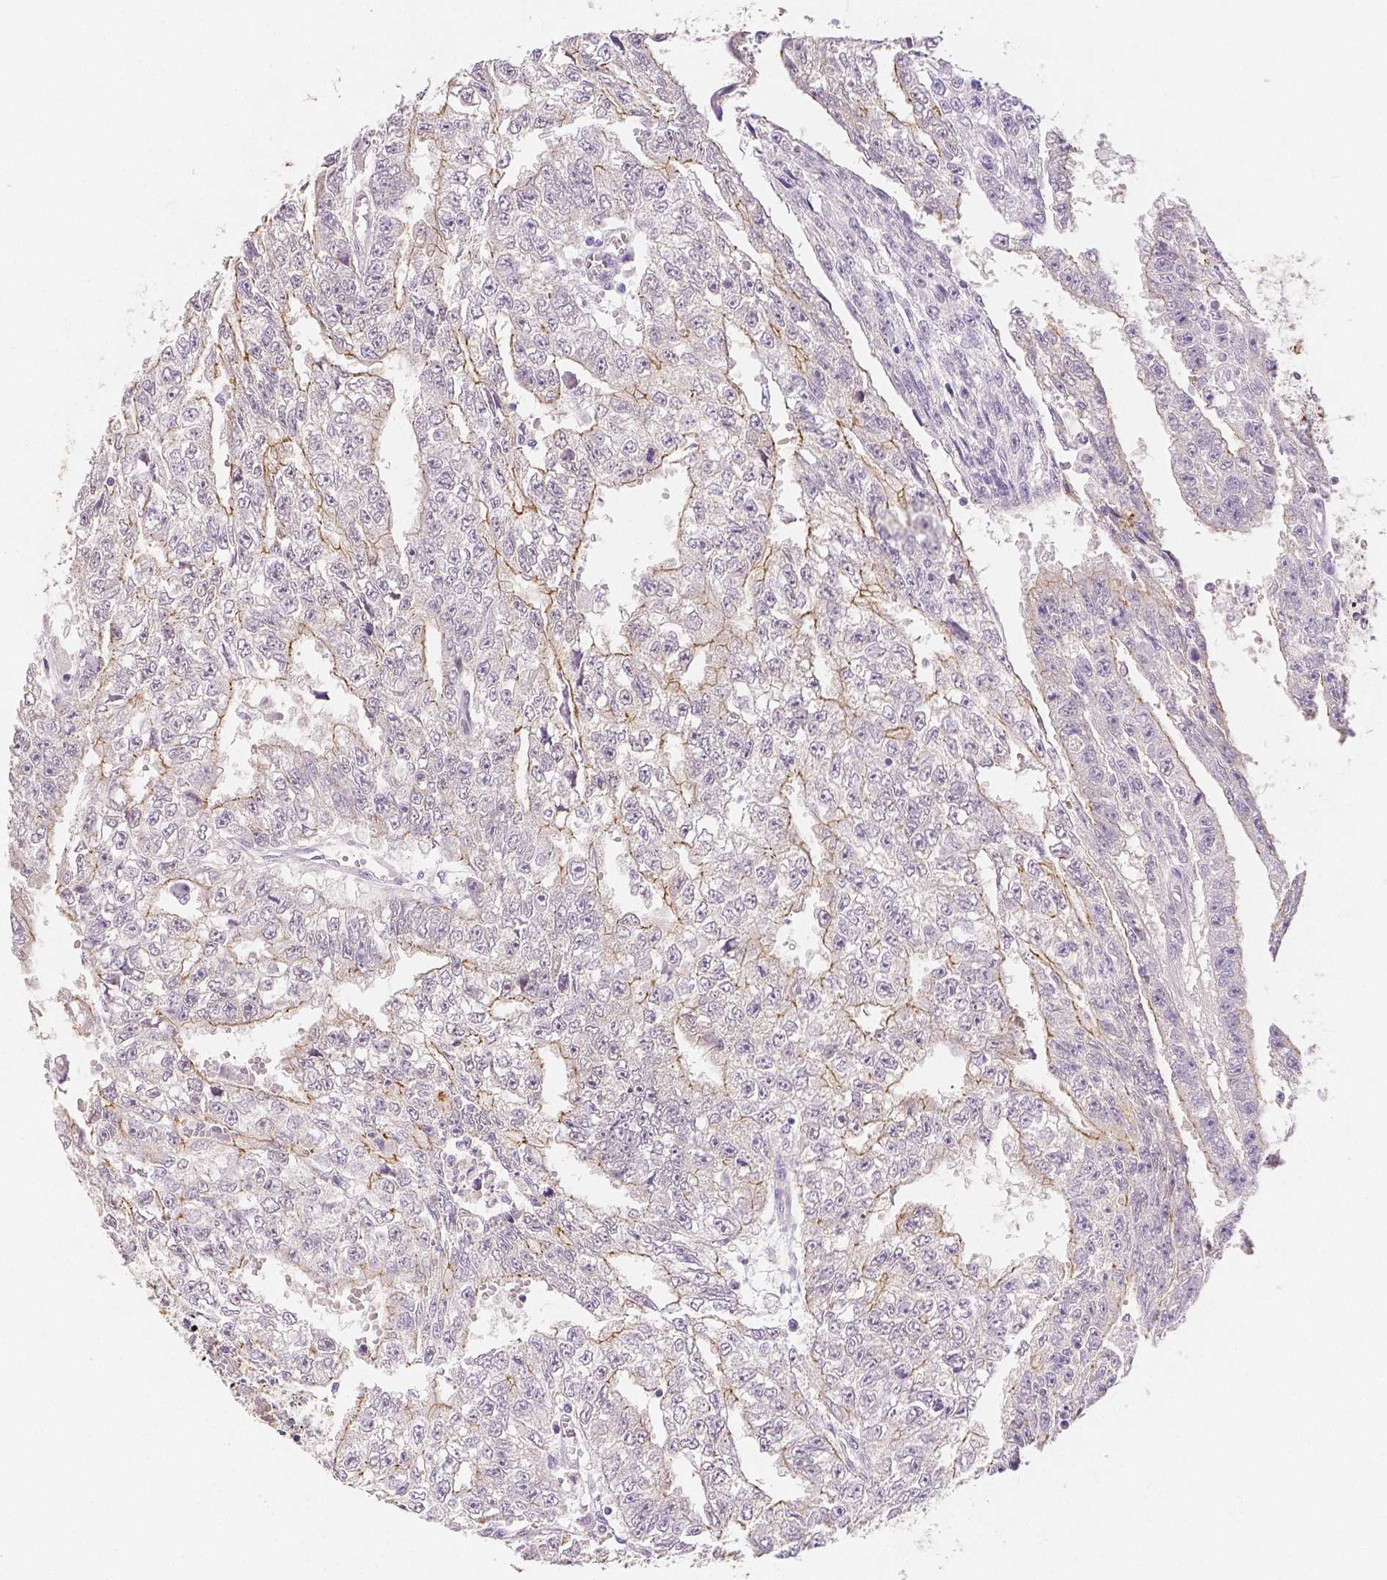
{"staining": {"intensity": "moderate", "quantity": "<25%", "location": "cytoplasmic/membranous"}, "tissue": "testis cancer", "cell_type": "Tumor cells", "image_type": "cancer", "snomed": [{"axis": "morphology", "description": "Carcinoma, Embryonal, NOS"}, {"axis": "morphology", "description": "Teratoma, malignant, NOS"}, {"axis": "topography", "description": "Testis"}], "caption": "Immunohistochemical staining of human testis cancer (malignant teratoma) displays low levels of moderate cytoplasmic/membranous positivity in about <25% of tumor cells. (IHC, brightfield microscopy, high magnification).", "gene": "OCLN", "patient": {"sex": "male", "age": 24}}